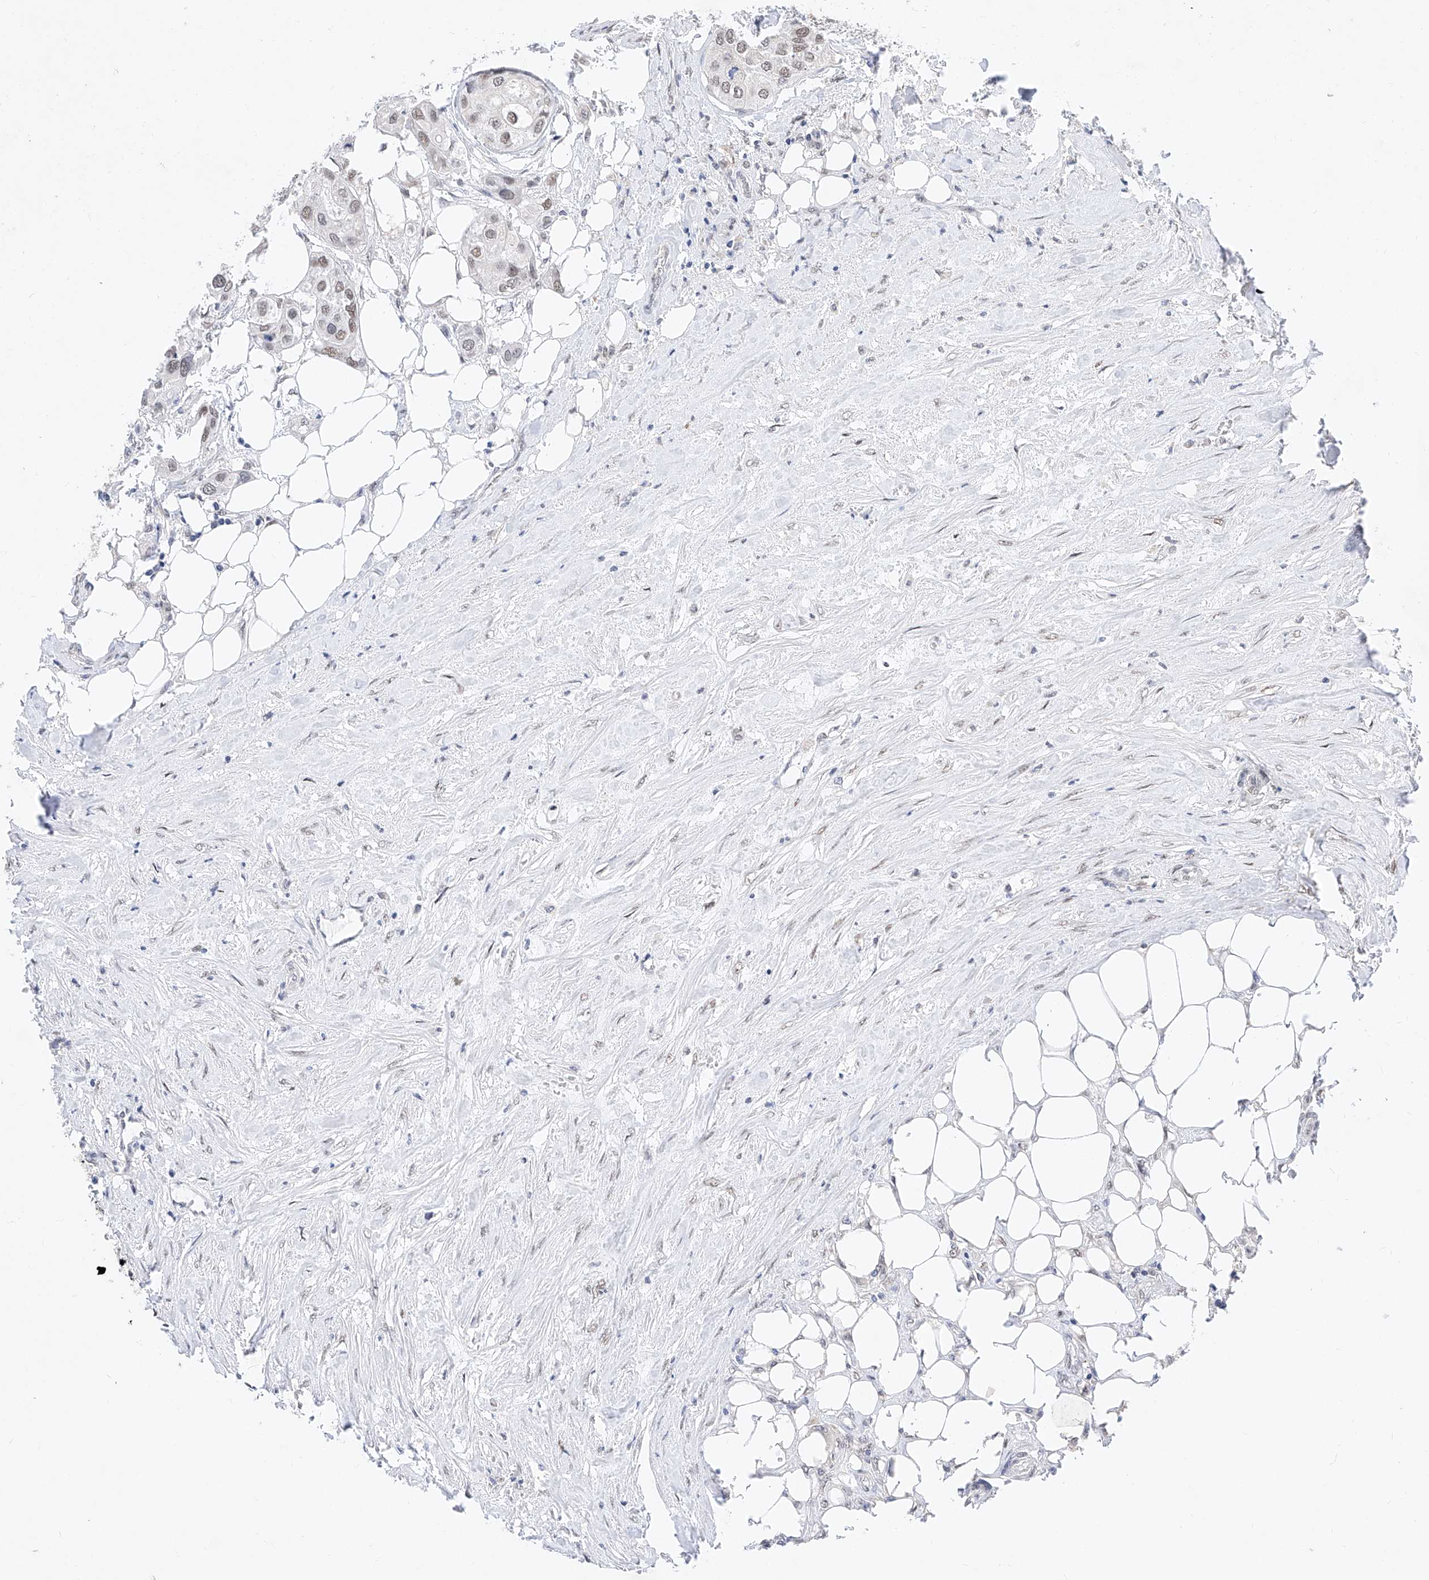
{"staining": {"intensity": "weak", "quantity": ">75%", "location": "nuclear"}, "tissue": "urothelial cancer", "cell_type": "Tumor cells", "image_type": "cancer", "snomed": [{"axis": "morphology", "description": "Urothelial carcinoma, High grade"}, {"axis": "topography", "description": "Urinary bladder"}], "caption": "Immunohistochemical staining of urothelial cancer demonstrates weak nuclear protein expression in approximately >75% of tumor cells. (IHC, brightfield microscopy, high magnification).", "gene": "KCNJ1", "patient": {"sex": "male", "age": 64}}